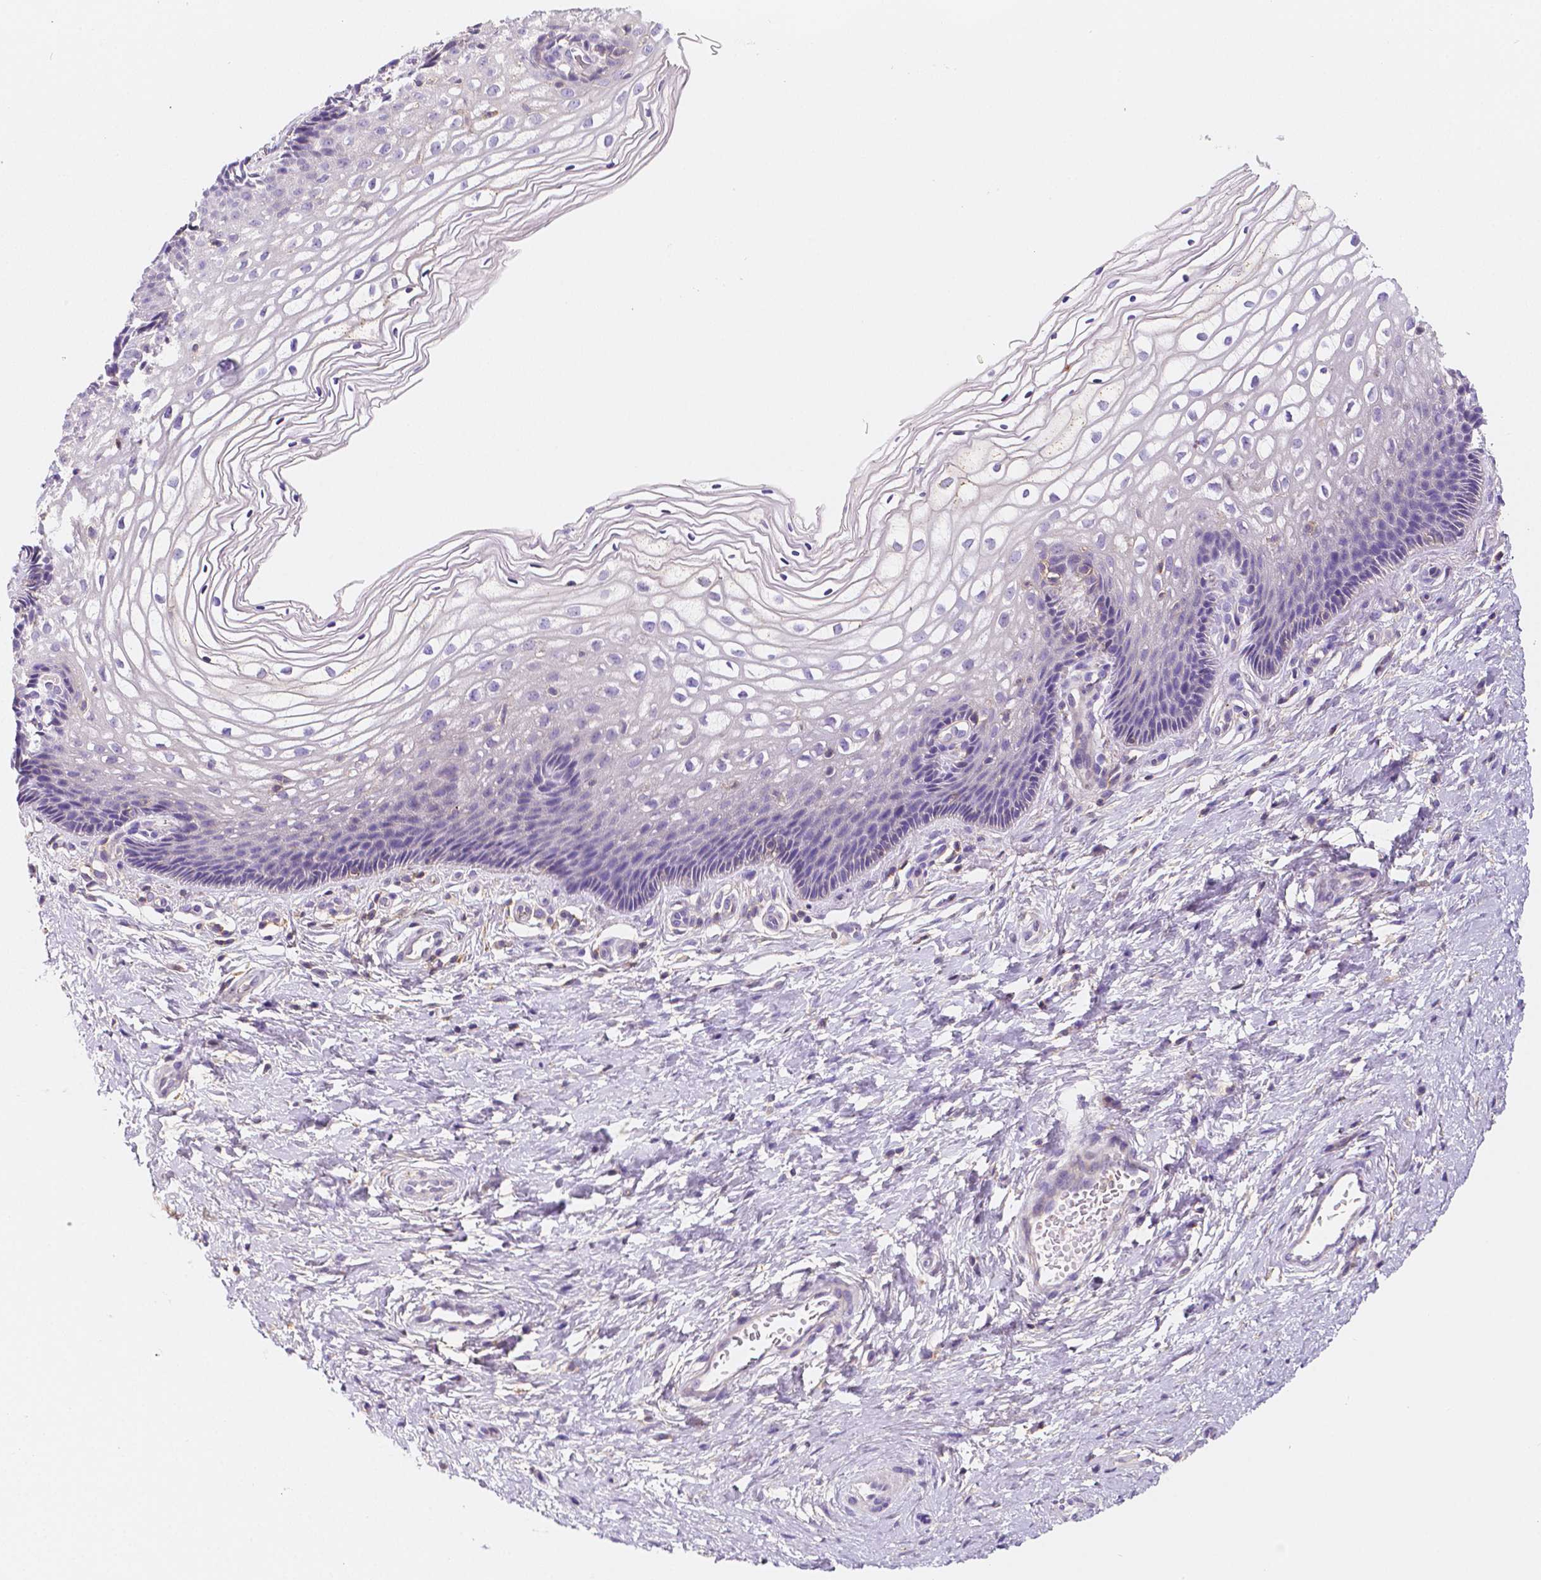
{"staining": {"intensity": "negative", "quantity": "none", "location": "none"}, "tissue": "cervix", "cell_type": "Glandular cells", "image_type": "normal", "snomed": [{"axis": "morphology", "description": "Normal tissue, NOS"}, {"axis": "topography", "description": "Cervix"}], "caption": "DAB (3,3'-diaminobenzidine) immunohistochemical staining of normal human cervix displays no significant staining in glandular cells.", "gene": "GABRD", "patient": {"sex": "female", "age": 34}}